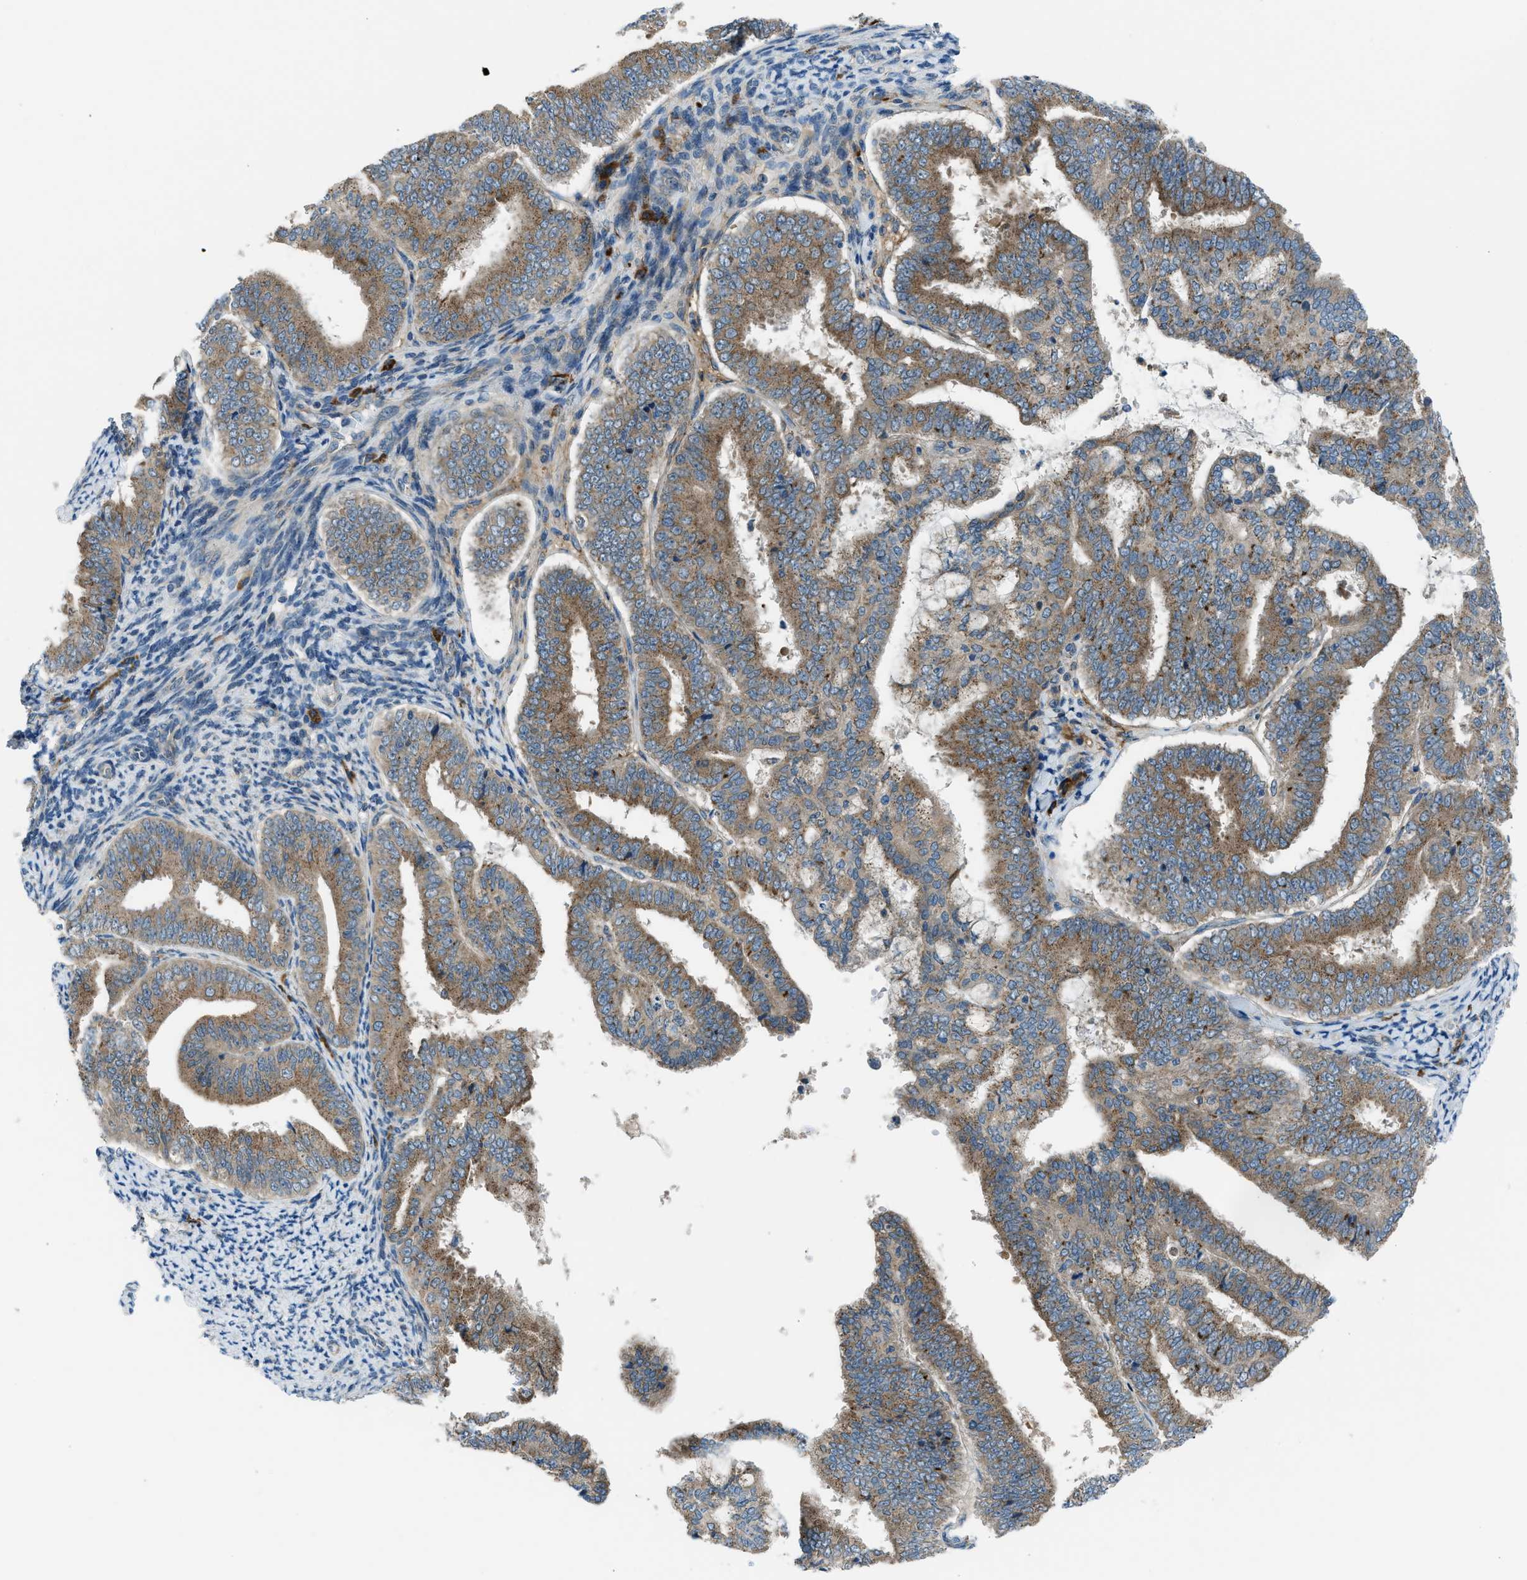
{"staining": {"intensity": "moderate", "quantity": "25%-75%", "location": "cytoplasmic/membranous"}, "tissue": "endometrial cancer", "cell_type": "Tumor cells", "image_type": "cancer", "snomed": [{"axis": "morphology", "description": "Adenocarcinoma, NOS"}, {"axis": "topography", "description": "Endometrium"}], "caption": "DAB (3,3'-diaminobenzidine) immunohistochemical staining of adenocarcinoma (endometrial) exhibits moderate cytoplasmic/membranous protein expression in about 25%-75% of tumor cells.", "gene": "EDARADD", "patient": {"sex": "female", "age": 63}}